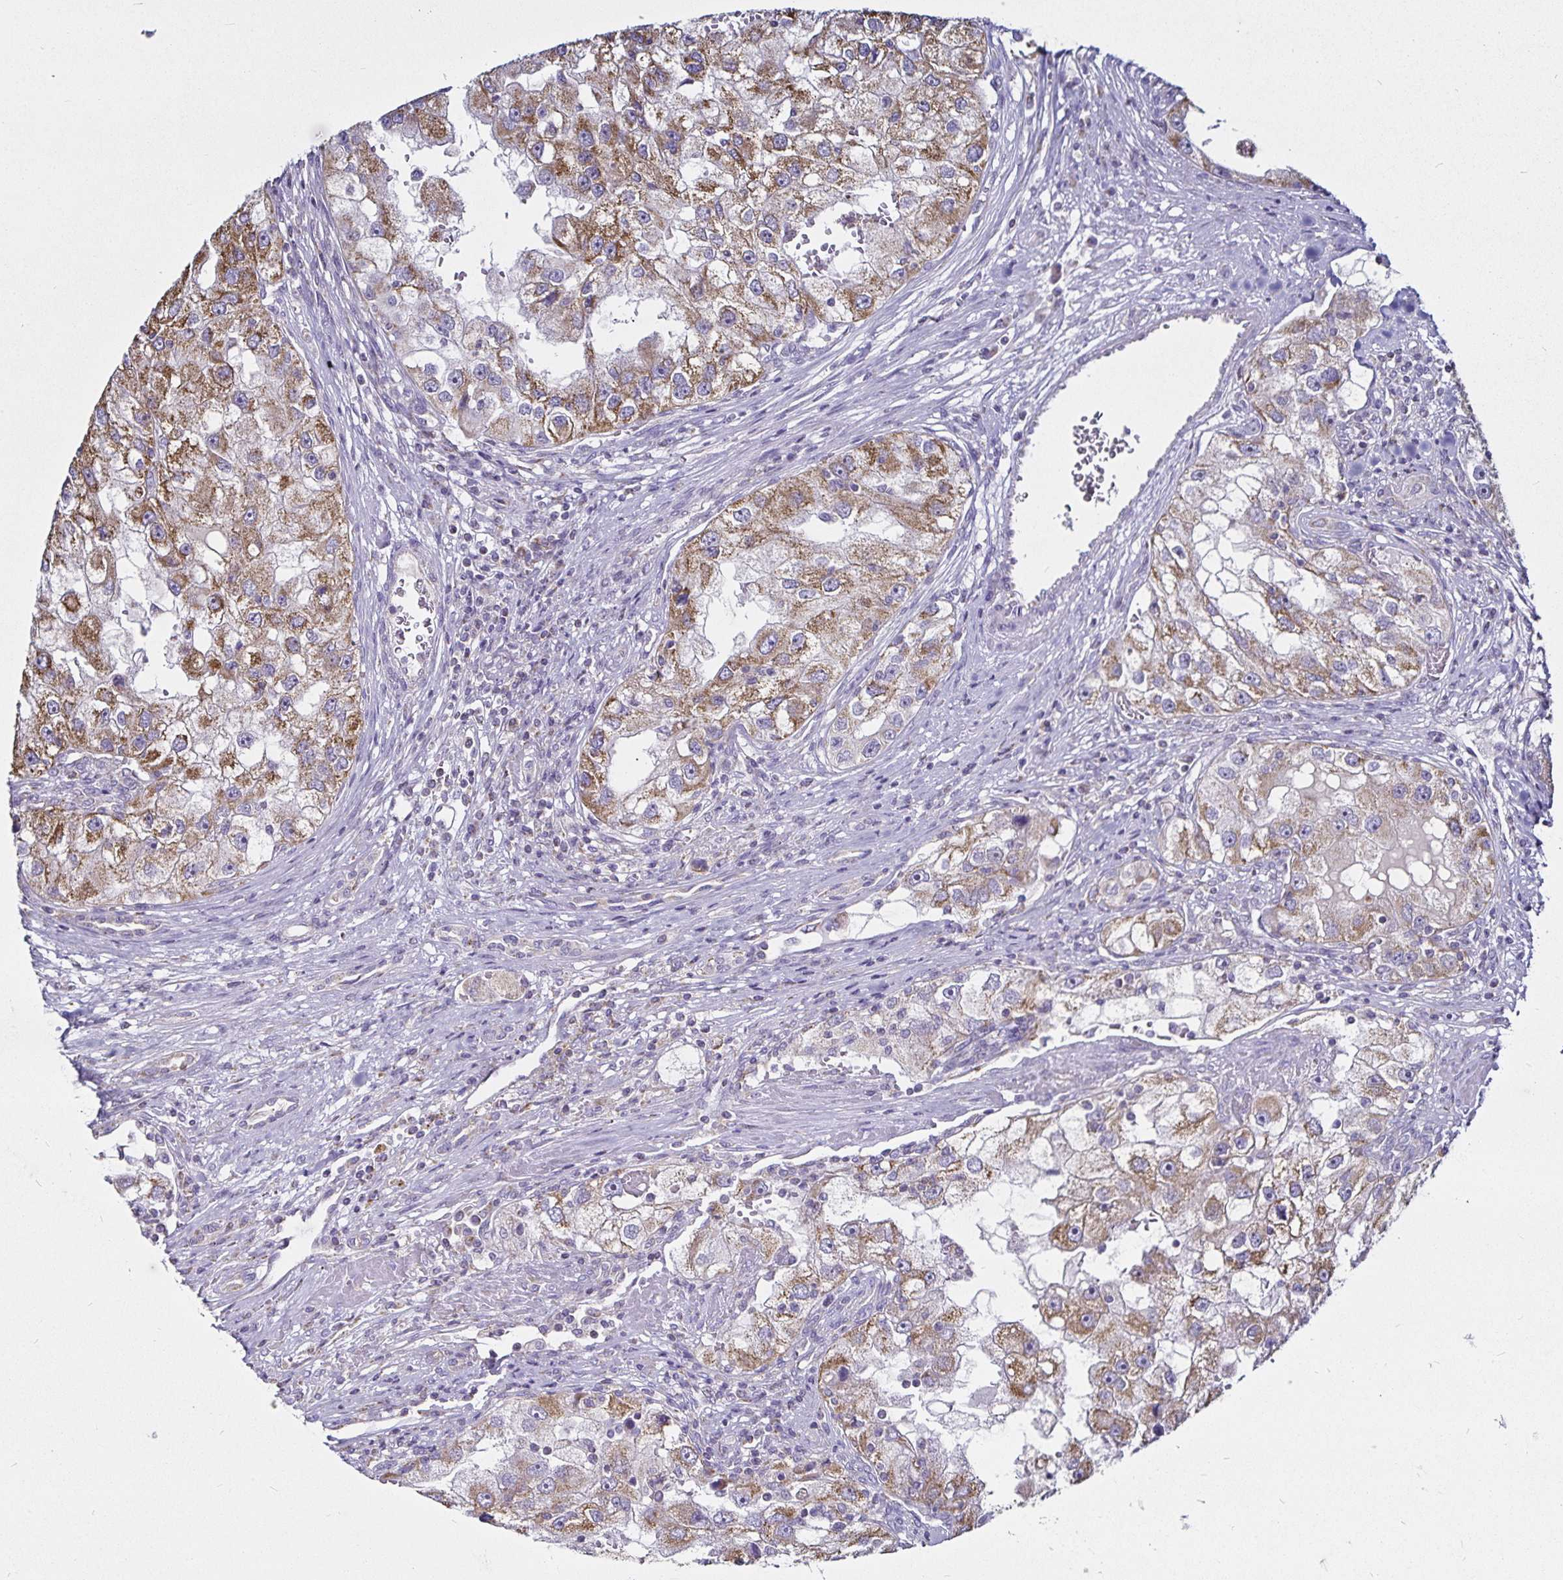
{"staining": {"intensity": "moderate", "quantity": ">75%", "location": "cytoplasmic/membranous"}, "tissue": "renal cancer", "cell_type": "Tumor cells", "image_type": "cancer", "snomed": [{"axis": "morphology", "description": "Adenocarcinoma, NOS"}, {"axis": "topography", "description": "Kidney"}], "caption": "This histopathology image shows renal adenocarcinoma stained with immunohistochemistry (IHC) to label a protein in brown. The cytoplasmic/membranous of tumor cells show moderate positivity for the protein. Nuclei are counter-stained blue.", "gene": "PGAM2", "patient": {"sex": "male", "age": 63}}